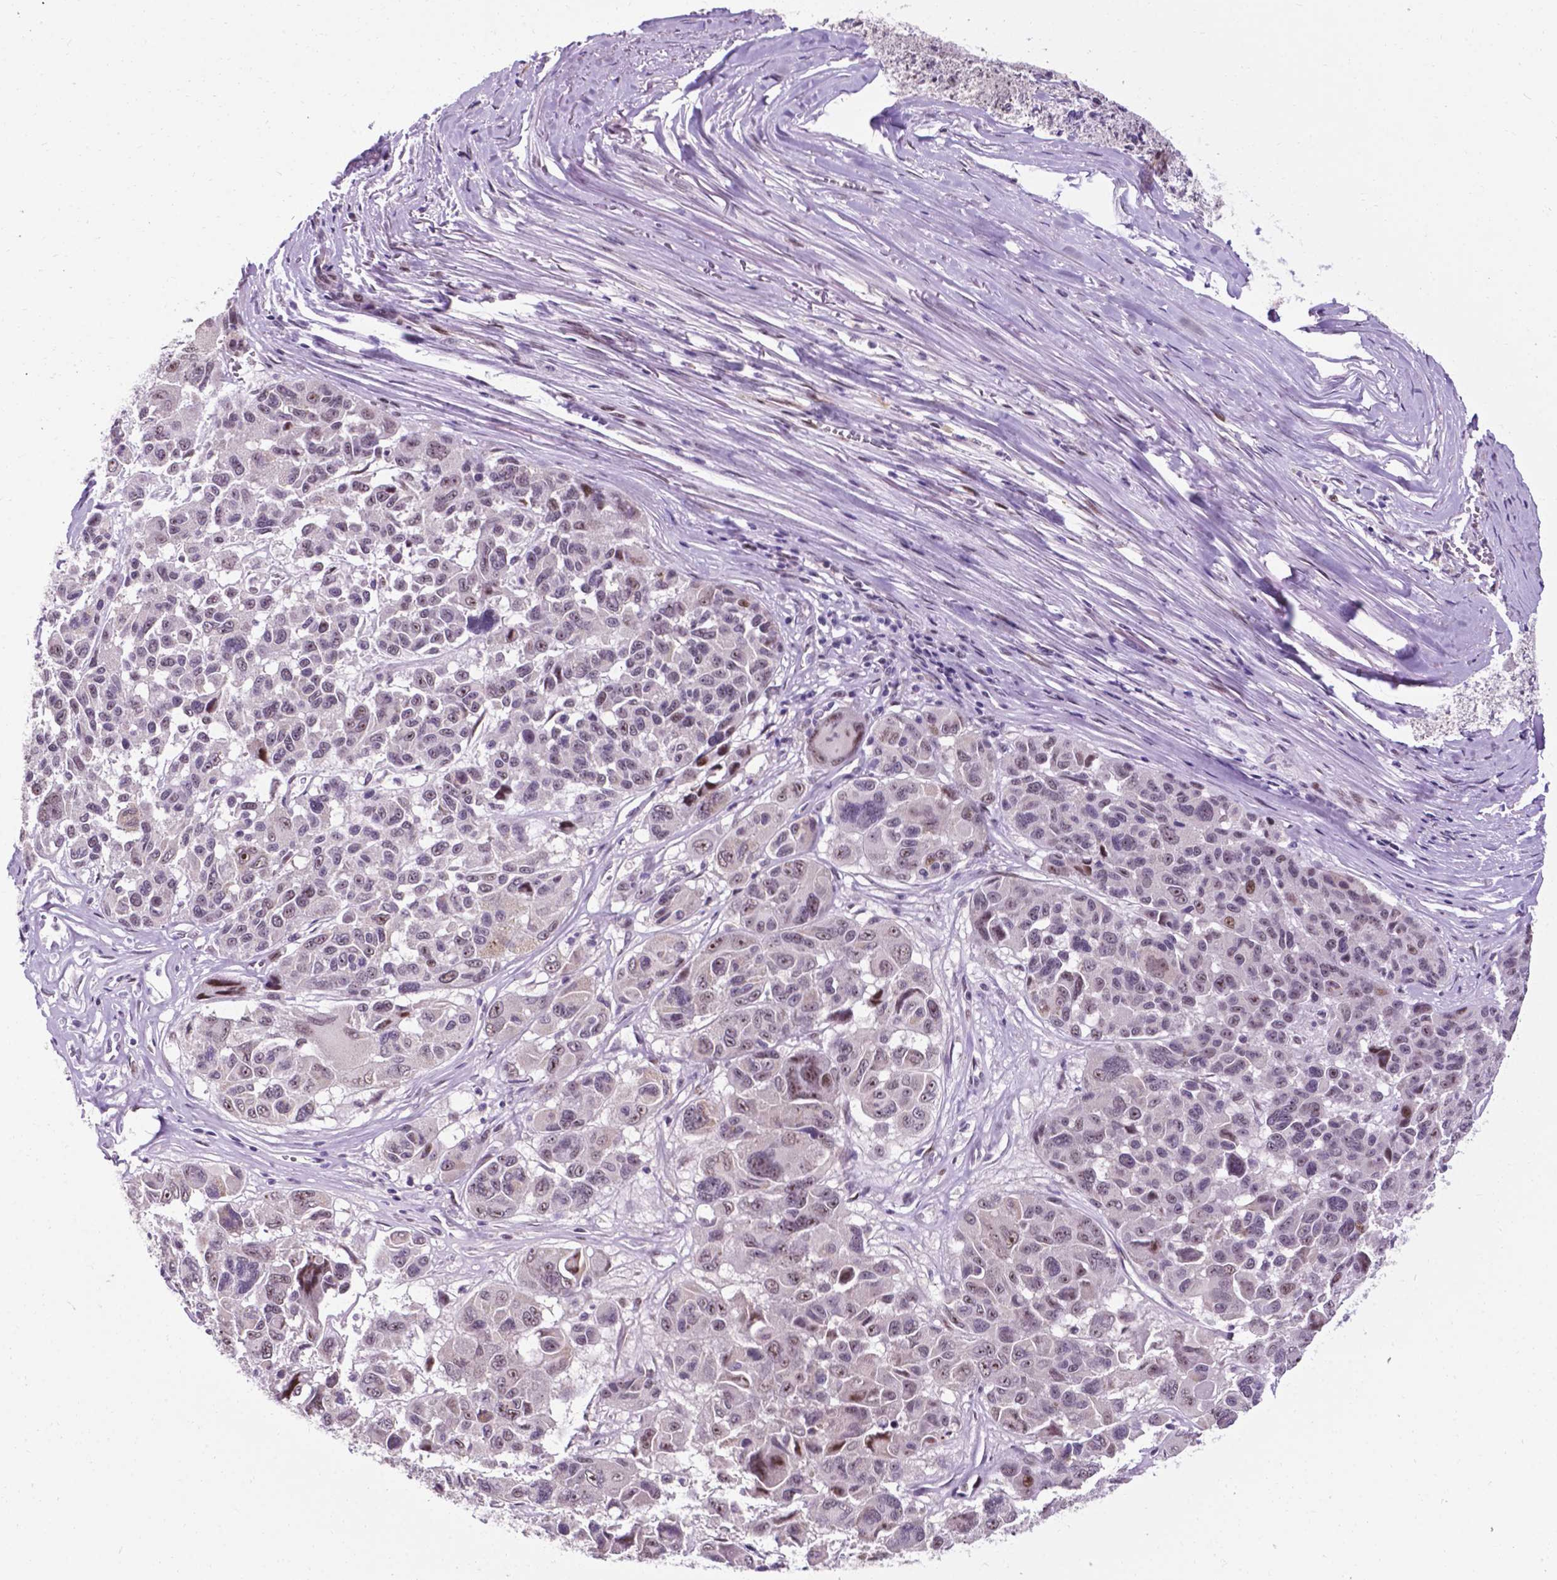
{"staining": {"intensity": "weak", "quantity": "25%-75%", "location": "nuclear"}, "tissue": "melanoma", "cell_type": "Tumor cells", "image_type": "cancer", "snomed": [{"axis": "morphology", "description": "Malignant melanoma, NOS"}, {"axis": "topography", "description": "Skin"}], "caption": "Melanoma stained with a brown dye exhibits weak nuclear positive expression in approximately 25%-75% of tumor cells.", "gene": "SMAD3", "patient": {"sex": "female", "age": 66}}